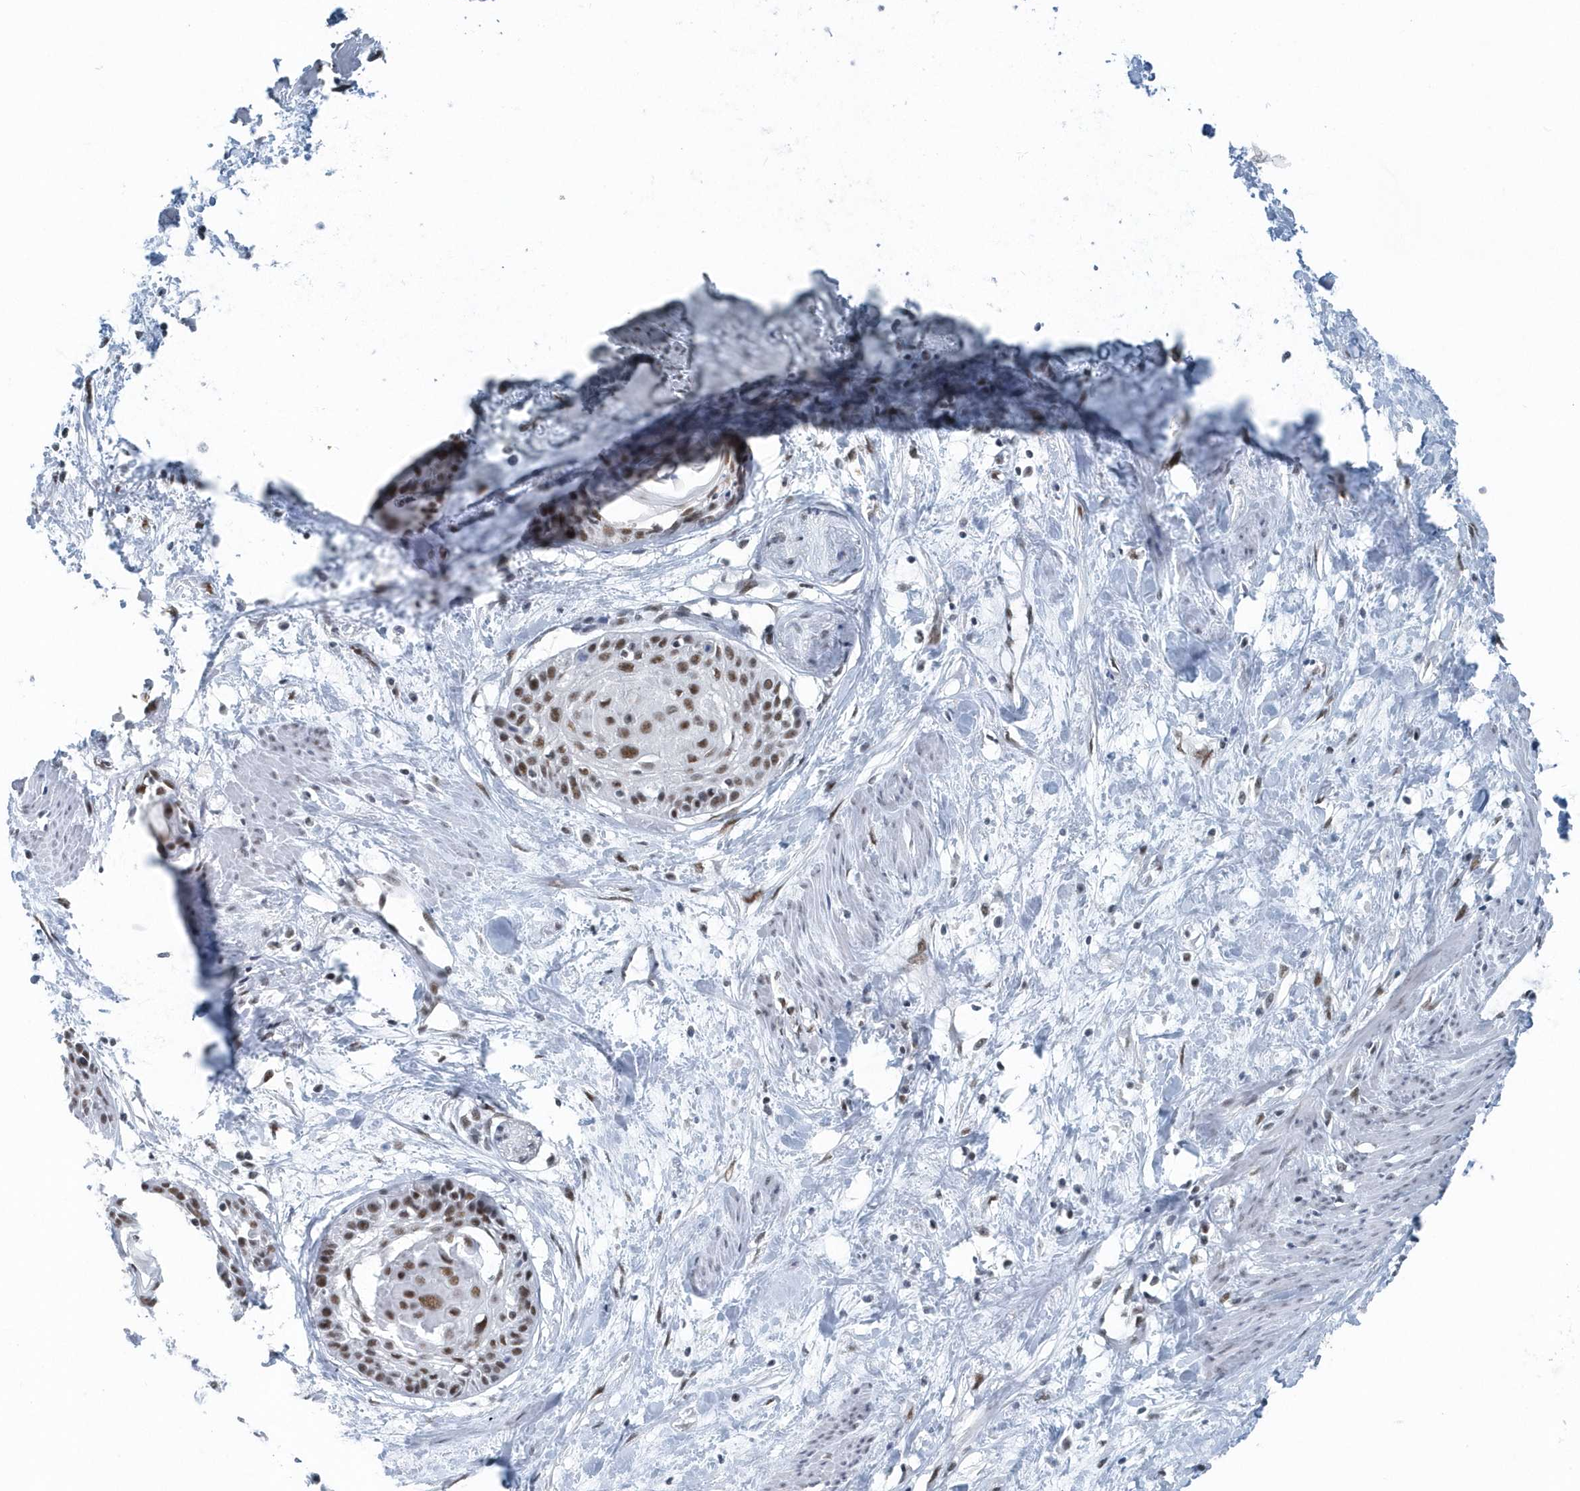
{"staining": {"intensity": "moderate", "quantity": ">75%", "location": "nuclear"}, "tissue": "cervical cancer", "cell_type": "Tumor cells", "image_type": "cancer", "snomed": [{"axis": "morphology", "description": "Squamous cell carcinoma, NOS"}, {"axis": "topography", "description": "Cervix"}], "caption": "Moderate nuclear staining for a protein is present in approximately >75% of tumor cells of cervical squamous cell carcinoma using immunohistochemistry.", "gene": "FIP1L1", "patient": {"sex": "female", "age": 57}}